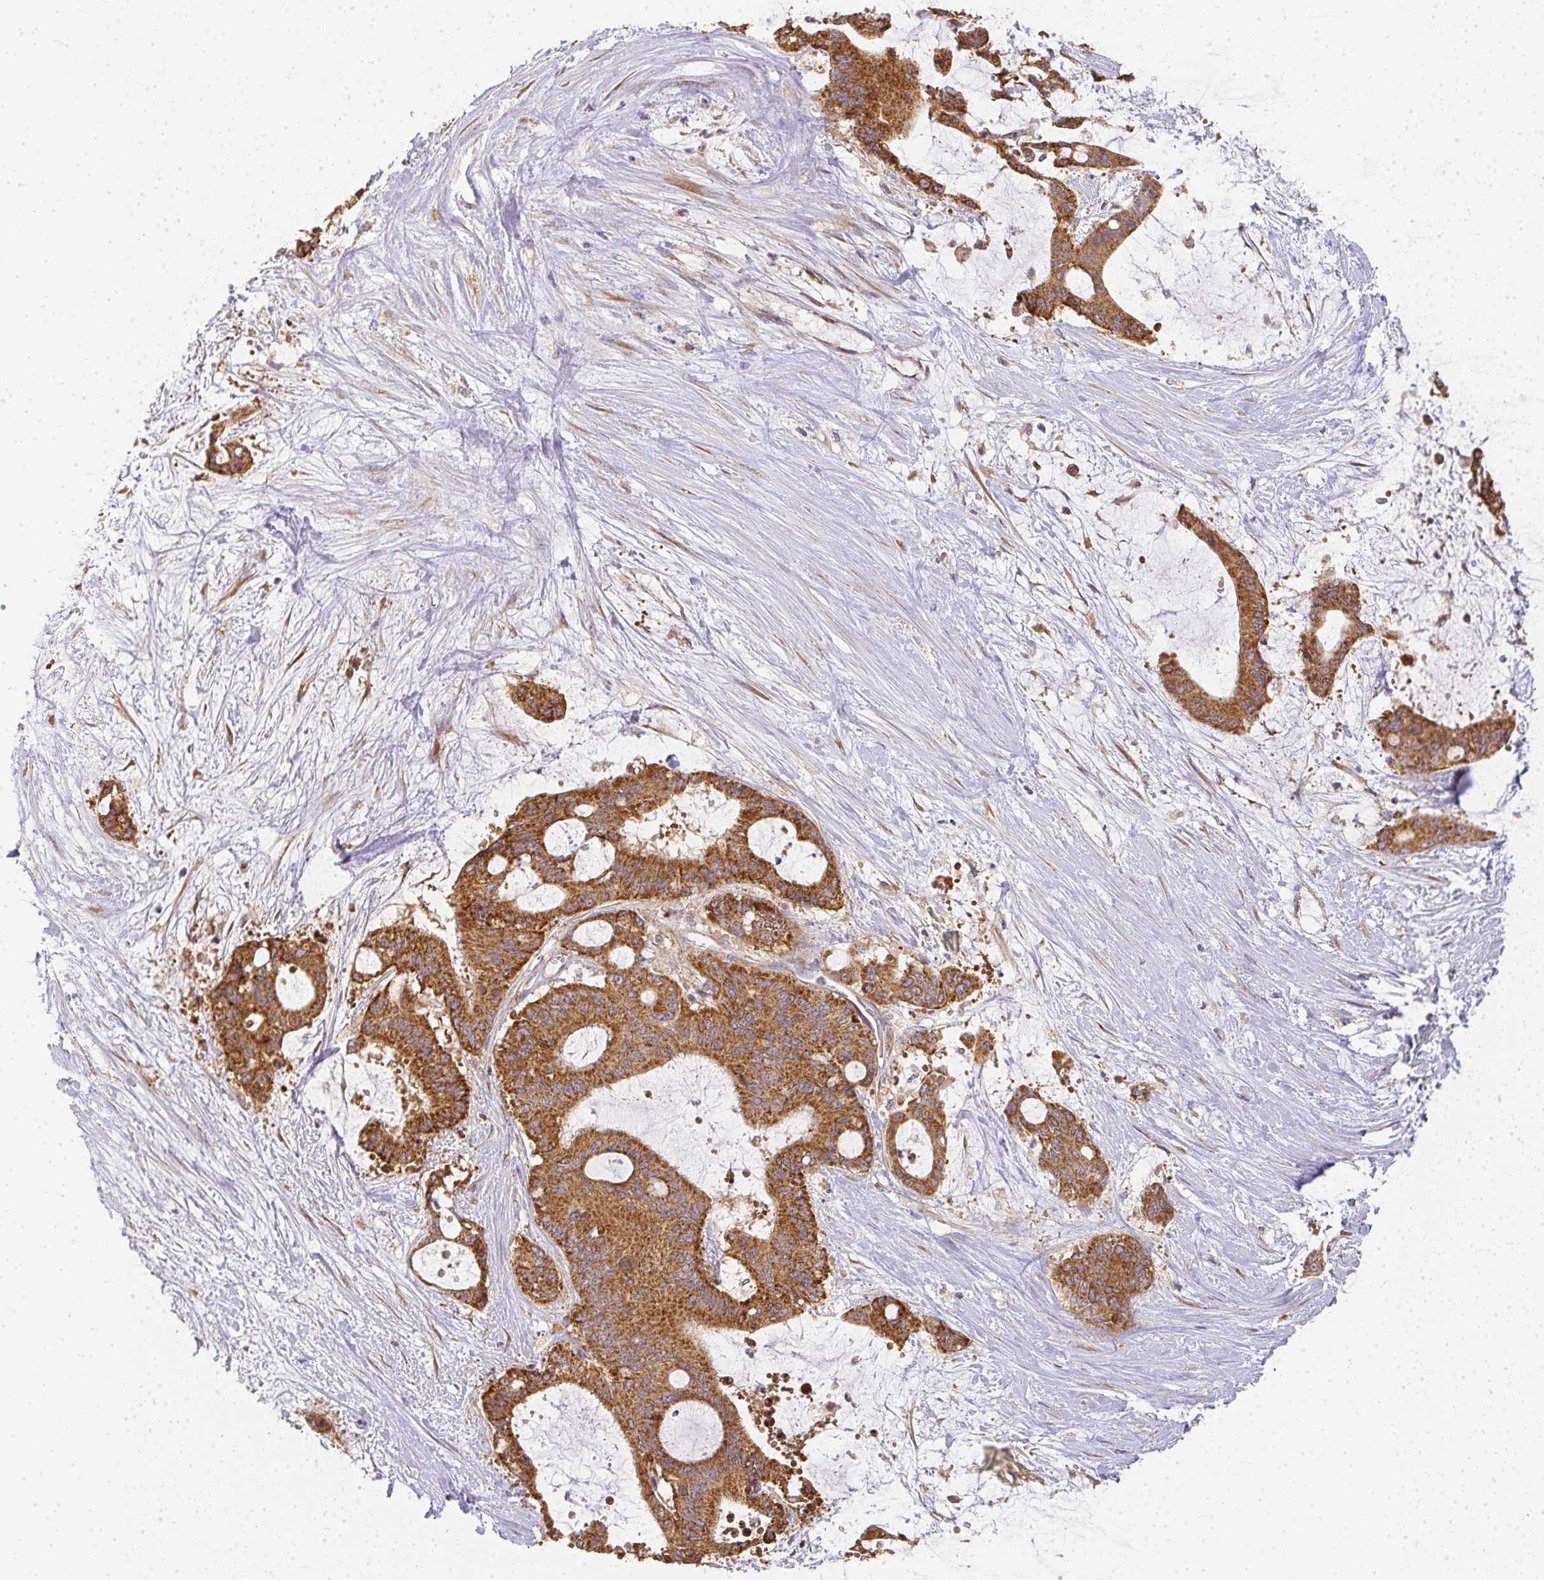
{"staining": {"intensity": "strong", "quantity": ">75%", "location": "cytoplasmic/membranous"}, "tissue": "liver cancer", "cell_type": "Tumor cells", "image_type": "cancer", "snomed": [{"axis": "morphology", "description": "Normal tissue, NOS"}, {"axis": "morphology", "description": "Cholangiocarcinoma"}, {"axis": "topography", "description": "Liver"}, {"axis": "topography", "description": "Peripheral nerve tissue"}], "caption": "High-power microscopy captured an immunohistochemistry histopathology image of cholangiocarcinoma (liver), revealing strong cytoplasmic/membranous expression in about >75% of tumor cells. Nuclei are stained in blue.", "gene": "SLC35B3", "patient": {"sex": "female", "age": 73}}